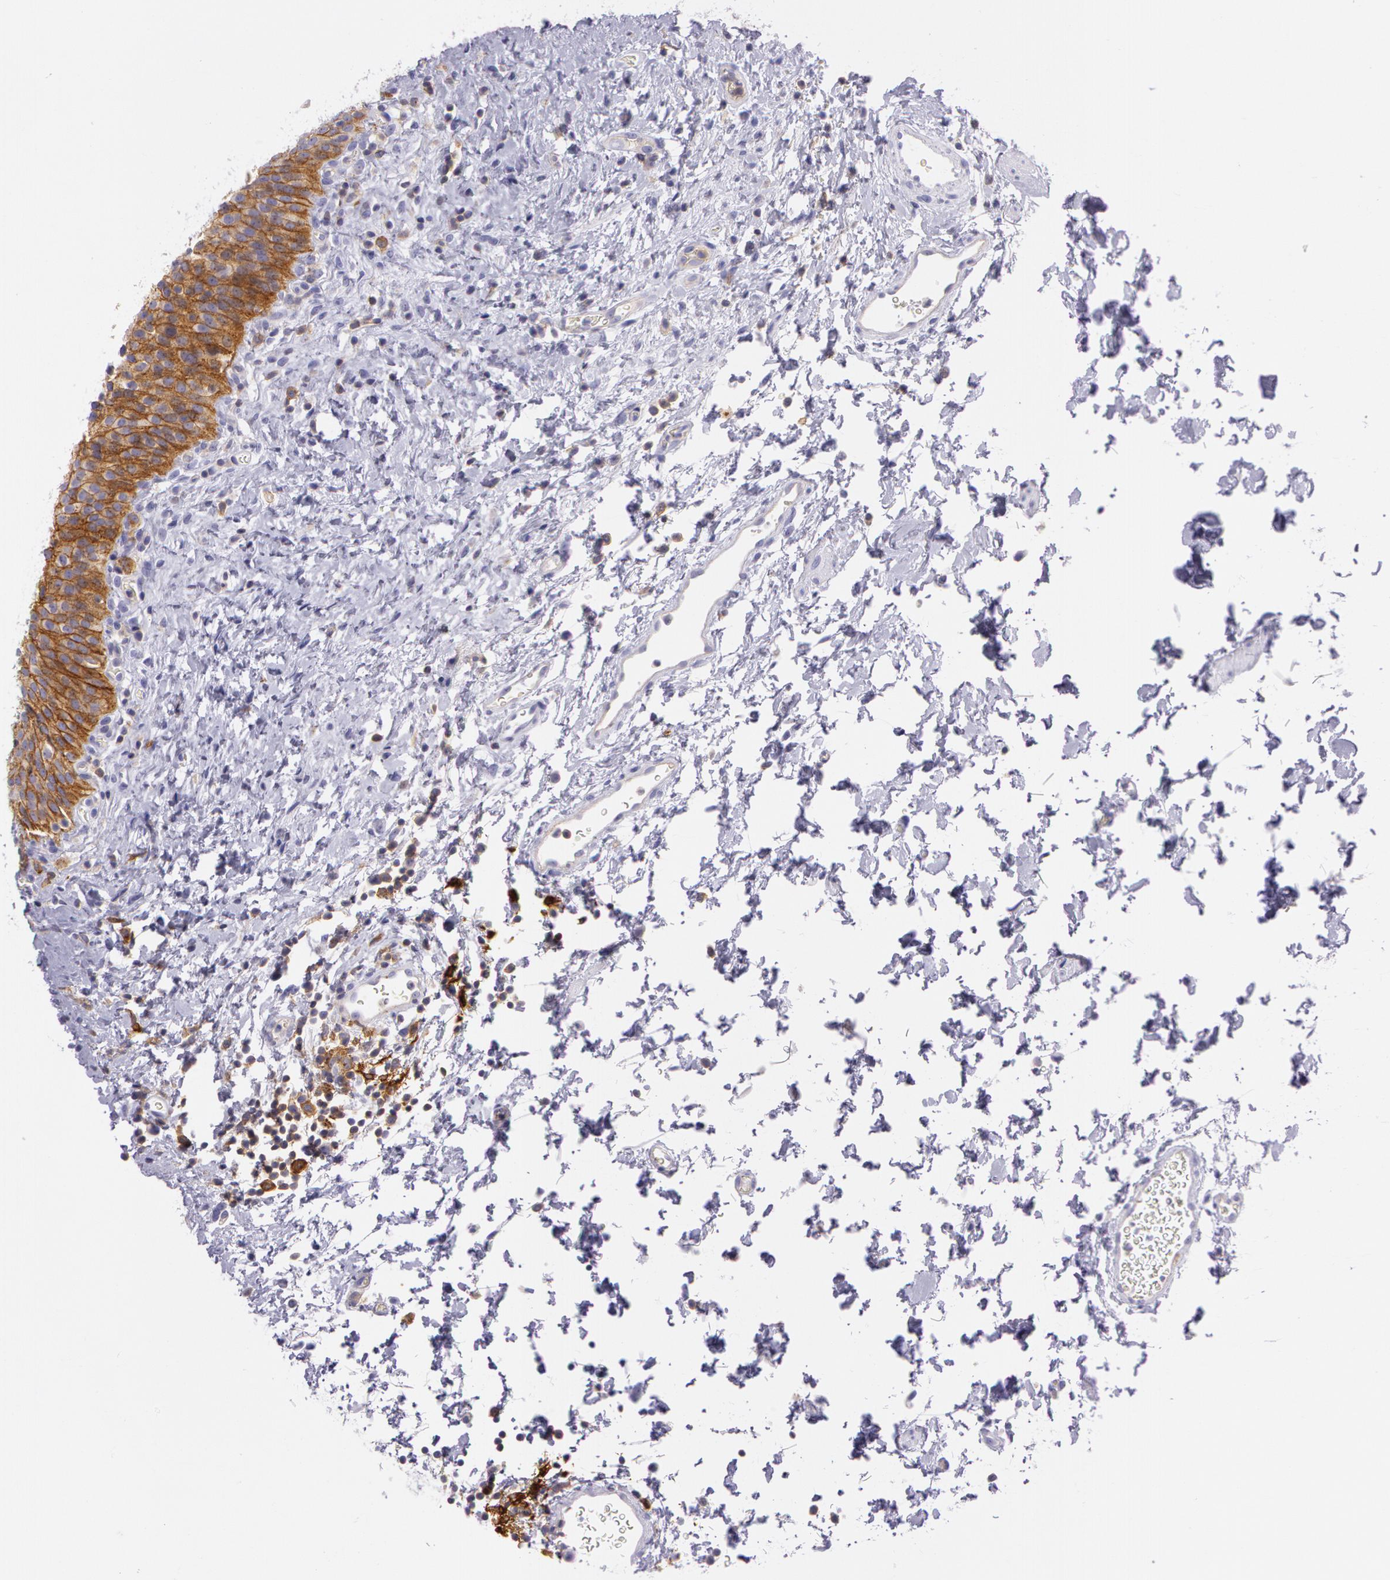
{"staining": {"intensity": "strong", "quantity": ">75%", "location": "cytoplasmic/membranous"}, "tissue": "urinary bladder", "cell_type": "Urothelial cells", "image_type": "normal", "snomed": [{"axis": "morphology", "description": "Normal tissue, NOS"}, {"axis": "topography", "description": "Urinary bladder"}], "caption": "The image exhibits immunohistochemical staining of normal urinary bladder. There is strong cytoplasmic/membranous positivity is present in approximately >75% of urothelial cells.", "gene": "LY75", "patient": {"sex": "male", "age": 51}}